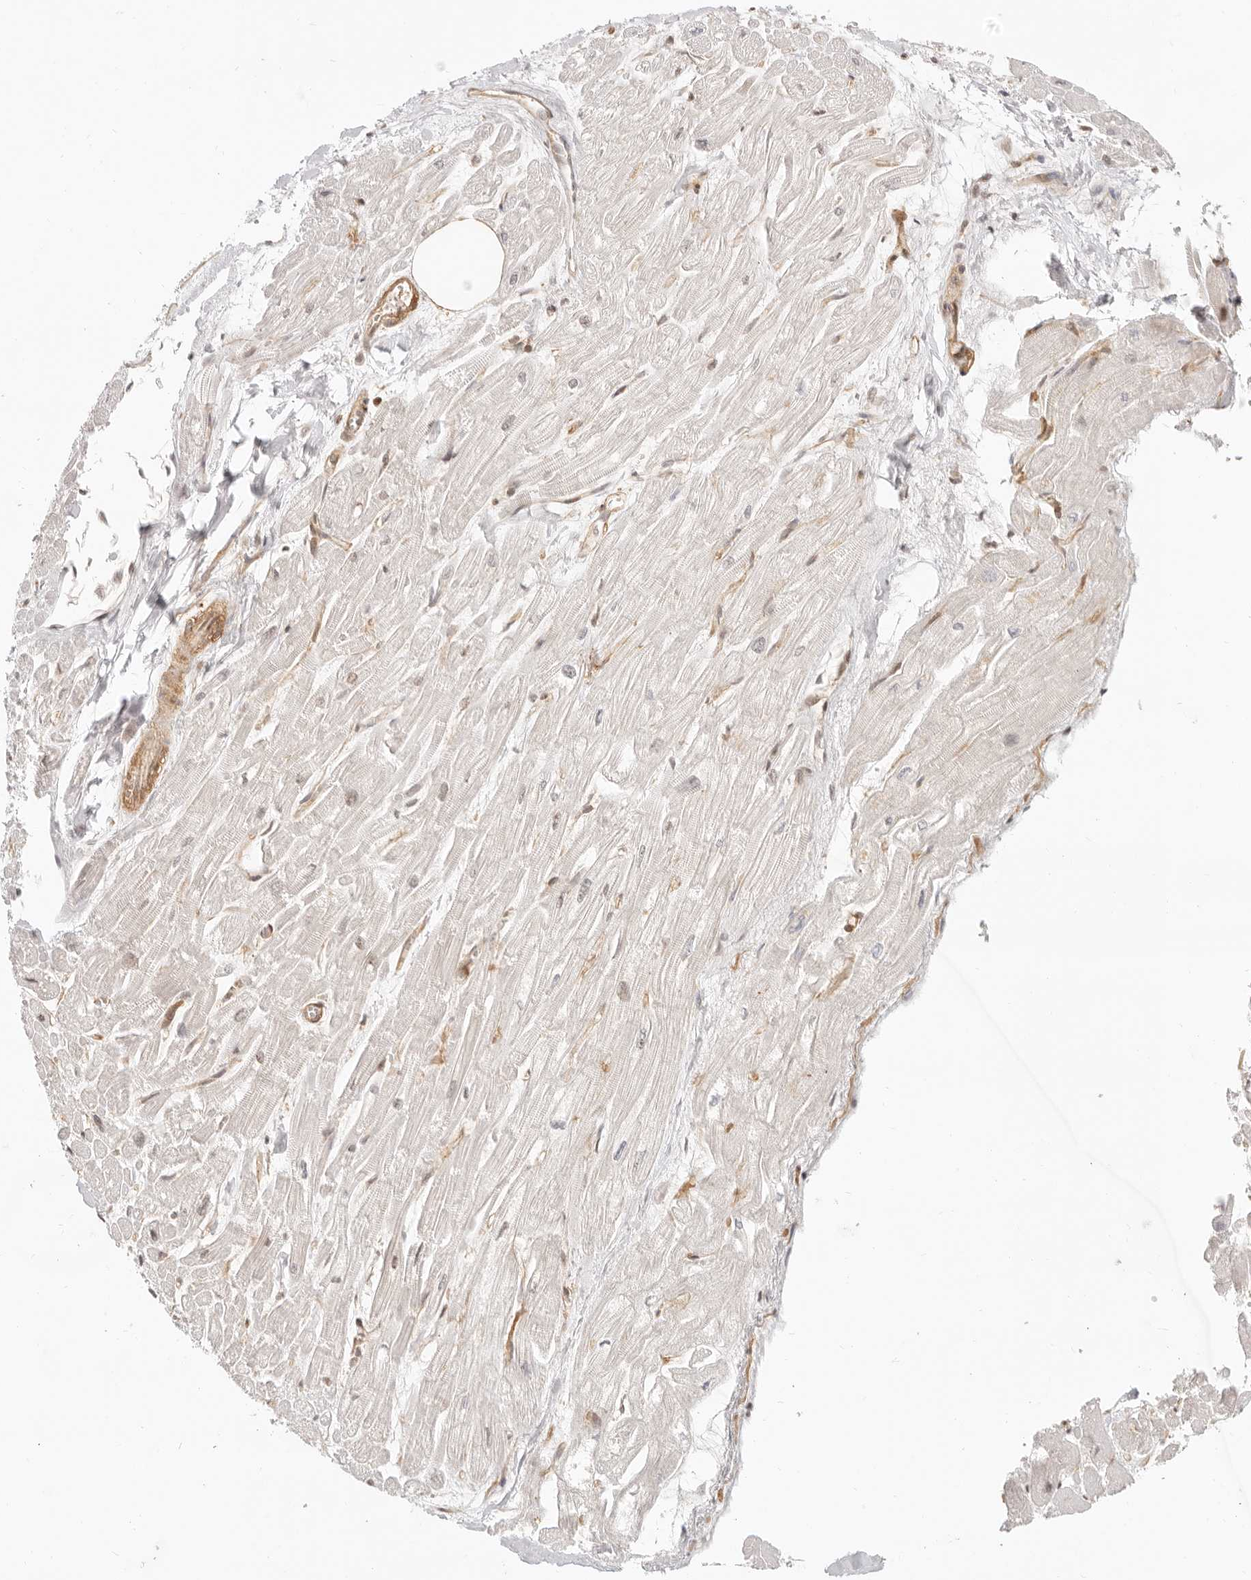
{"staining": {"intensity": "weak", "quantity": ">75%", "location": "nuclear"}, "tissue": "heart muscle", "cell_type": "Cardiomyocytes", "image_type": "normal", "snomed": [{"axis": "morphology", "description": "Normal tissue, NOS"}, {"axis": "topography", "description": "Heart"}], "caption": "Cardiomyocytes exhibit low levels of weak nuclear staining in approximately >75% of cells in unremarkable human heart muscle.", "gene": "BAP1", "patient": {"sex": "male", "age": 54}}